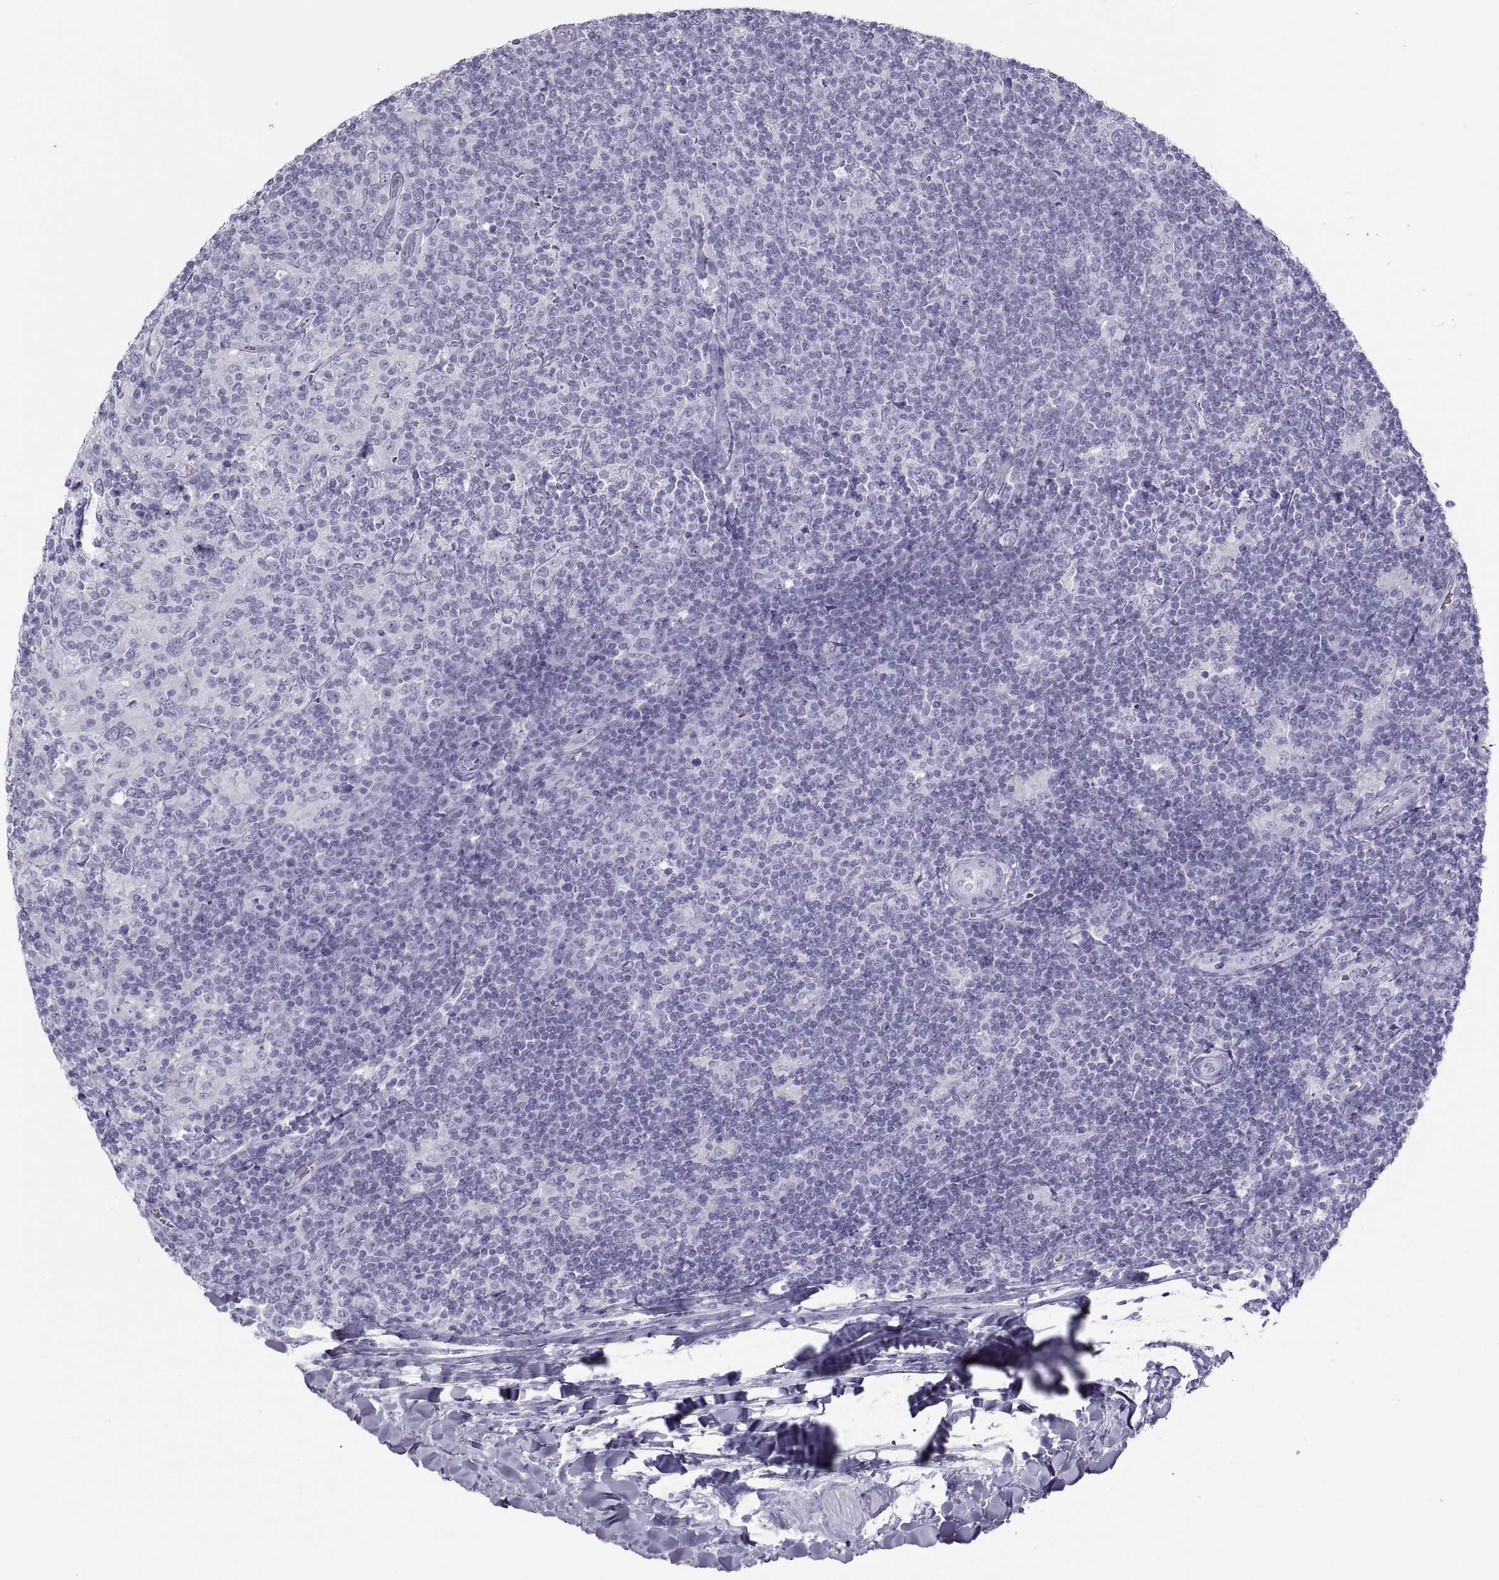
{"staining": {"intensity": "negative", "quantity": "none", "location": "none"}, "tissue": "lymphoma", "cell_type": "Tumor cells", "image_type": "cancer", "snomed": [{"axis": "morphology", "description": "Hodgkin's disease, NOS"}, {"axis": "topography", "description": "Lymph node"}], "caption": "An image of lymphoma stained for a protein exhibits no brown staining in tumor cells. (IHC, brightfield microscopy, high magnification).", "gene": "SEMG1", "patient": {"sex": "male", "age": 40}}